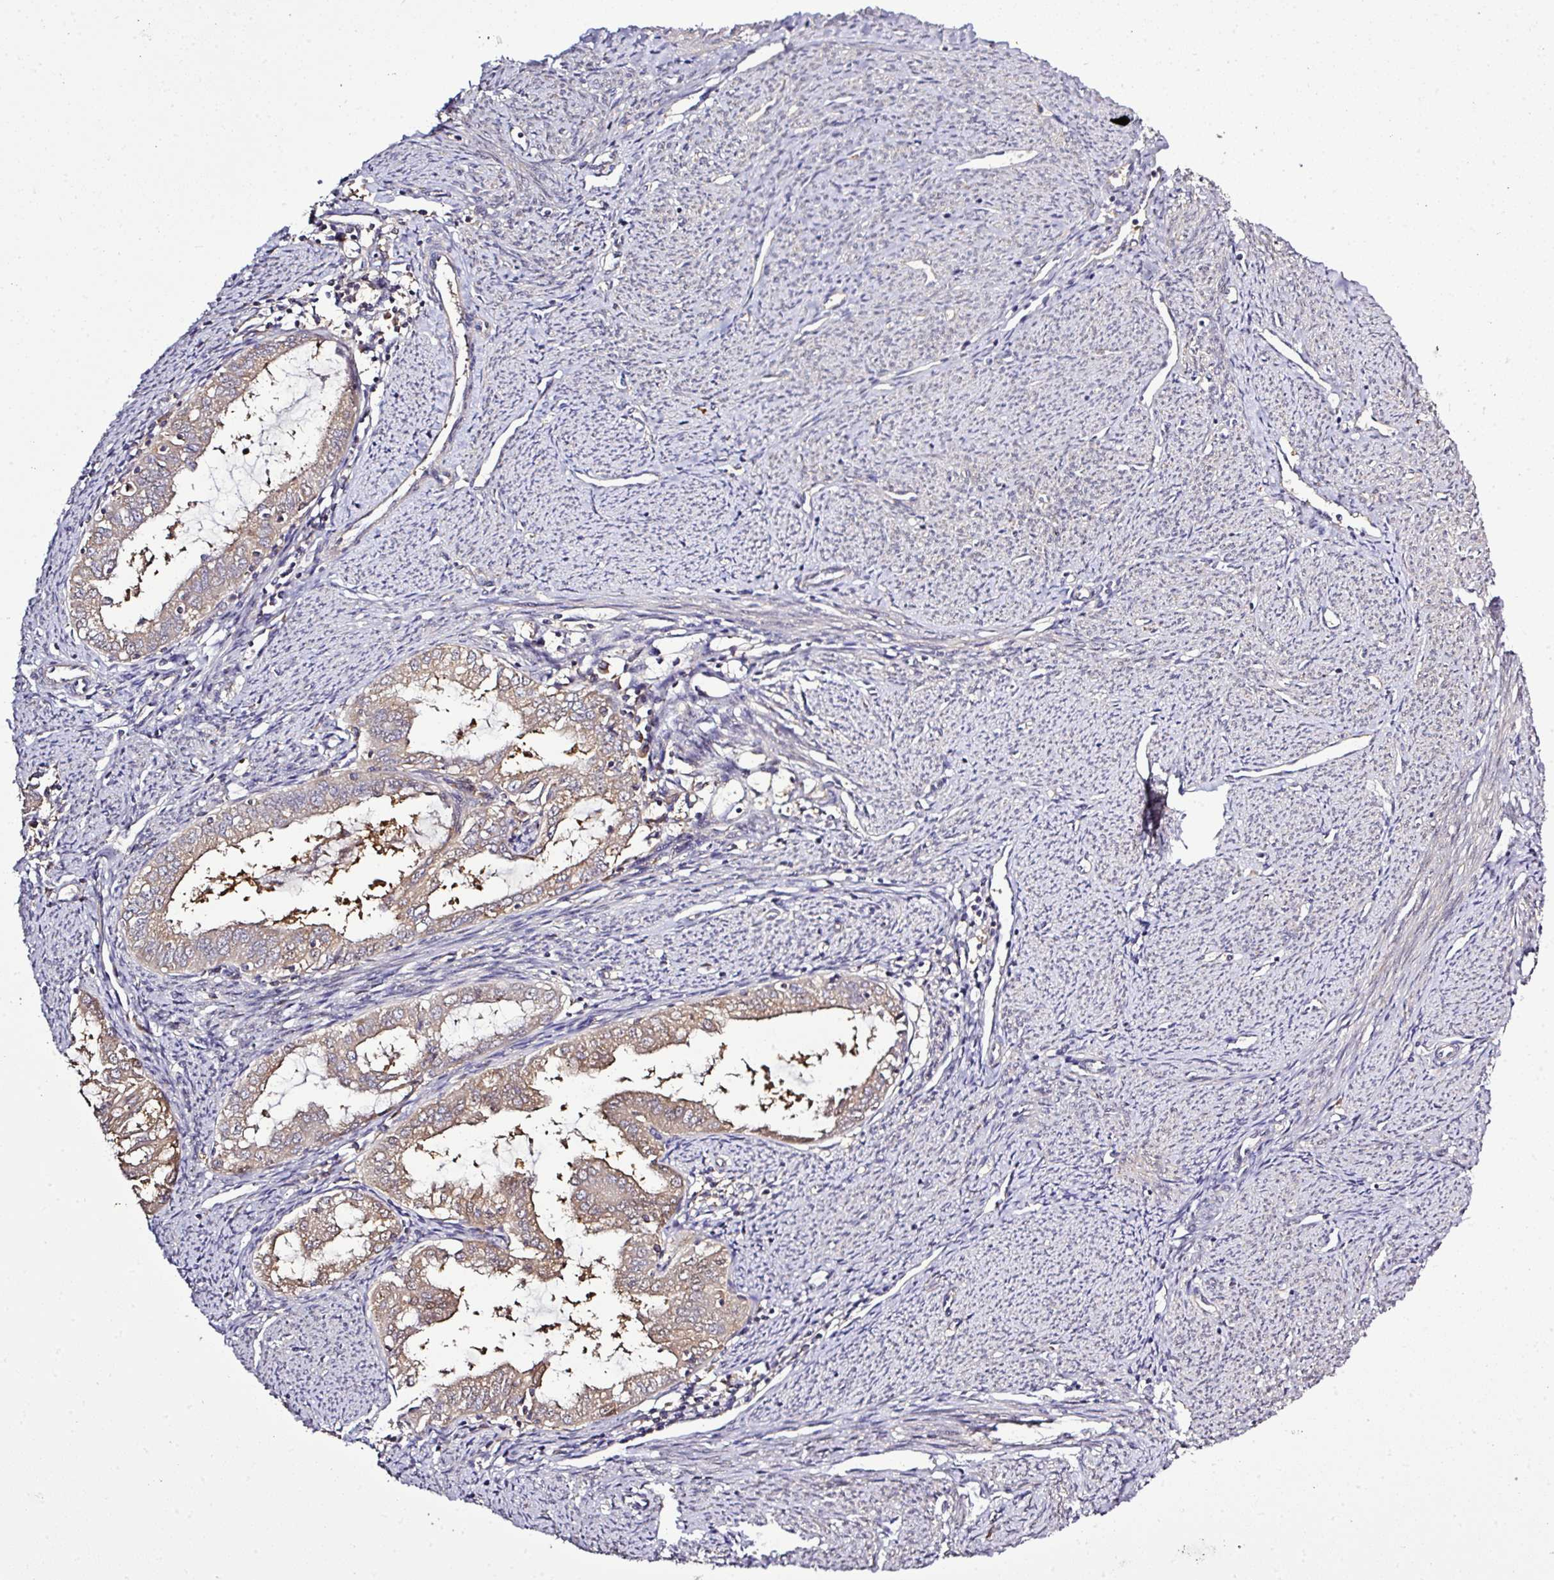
{"staining": {"intensity": "moderate", "quantity": "25%-75%", "location": "cytoplasmic/membranous"}, "tissue": "endometrial cancer", "cell_type": "Tumor cells", "image_type": "cancer", "snomed": [{"axis": "morphology", "description": "Adenocarcinoma, NOS"}, {"axis": "topography", "description": "Endometrium"}], "caption": "Immunohistochemistry of human endometrial cancer (adenocarcinoma) displays medium levels of moderate cytoplasmic/membranous staining in approximately 25%-75% of tumor cells. The staining is performed using DAB (3,3'-diaminobenzidine) brown chromogen to label protein expression. The nuclei are counter-stained blue using hematoxylin.", "gene": "TMEM107", "patient": {"sex": "female", "age": 70}}